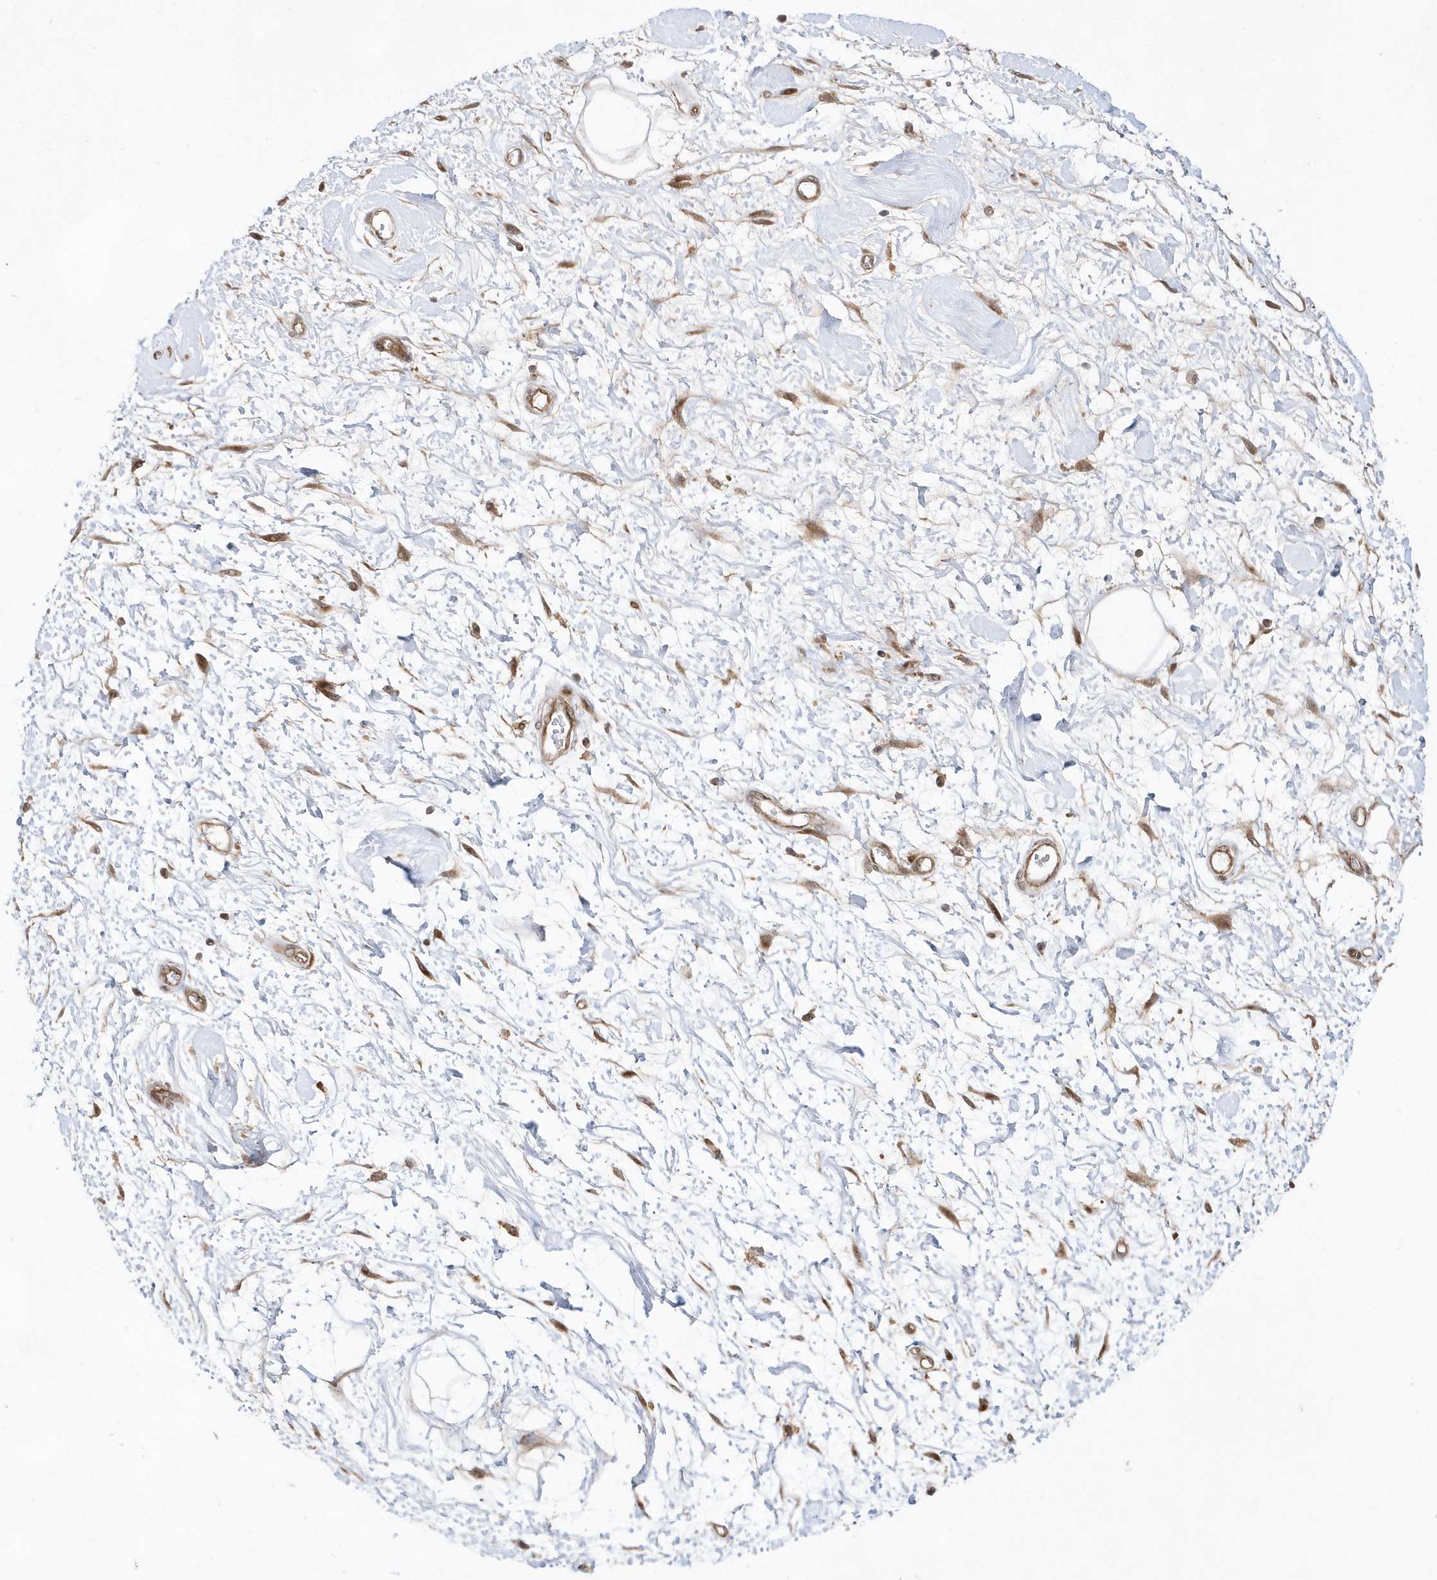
{"staining": {"intensity": "moderate", "quantity": "25%-75%", "location": "cytoplasmic/membranous,nuclear"}, "tissue": "adipose tissue", "cell_type": "Adipocytes", "image_type": "normal", "snomed": [{"axis": "morphology", "description": "Normal tissue, NOS"}, {"axis": "morphology", "description": "Adenocarcinoma, NOS"}, {"axis": "topography", "description": "Pancreas"}, {"axis": "topography", "description": "Peripheral nerve tissue"}], "caption": "Brown immunohistochemical staining in unremarkable adipose tissue demonstrates moderate cytoplasmic/membranous,nuclear staining in approximately 25%-75% of adipocytes.", "gene": "DALRD3", "patient": {"sex": "male", "age": 59}}